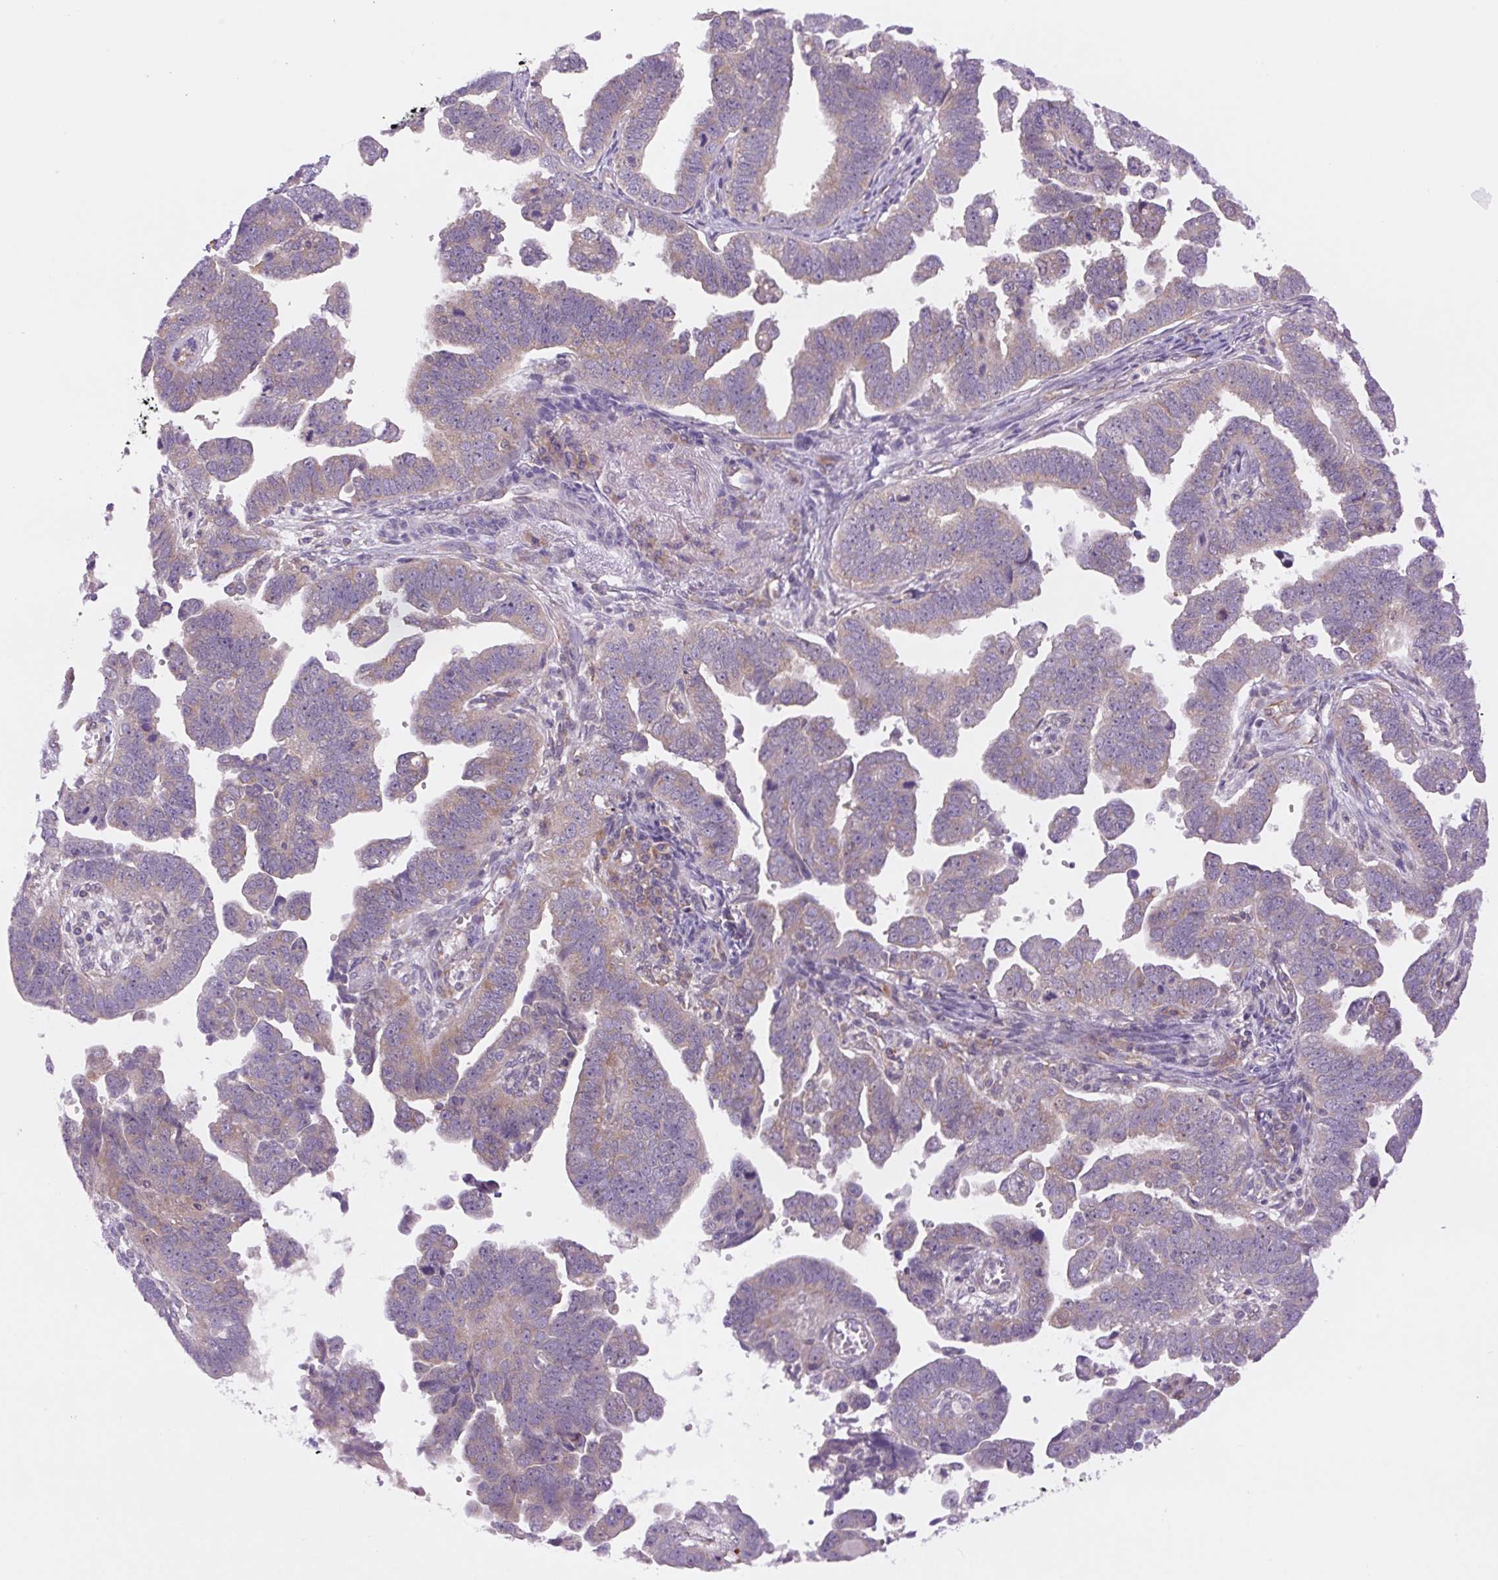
{"staining": {"intensity": "weak", "quantity": "25%-75%", "location": "cytoplasmic/membranous"}, "tissue": "endometrial cancer", "cell_type": "Tumor cells", "image_type": "cancer", "snomed": [{"axis": "morphology", "description": "Adenocarcinoma, NOS"}, {"axis": "topography", "description": "Endometrium"}], "caption": "Endometrial cancer (adenocarcinoma) stained for a protein exhibits weak cytoplasmic/membranous positivity in tumor cells.", "gene": "MINK1", "patient": {"sex": "female", "age": 75}}